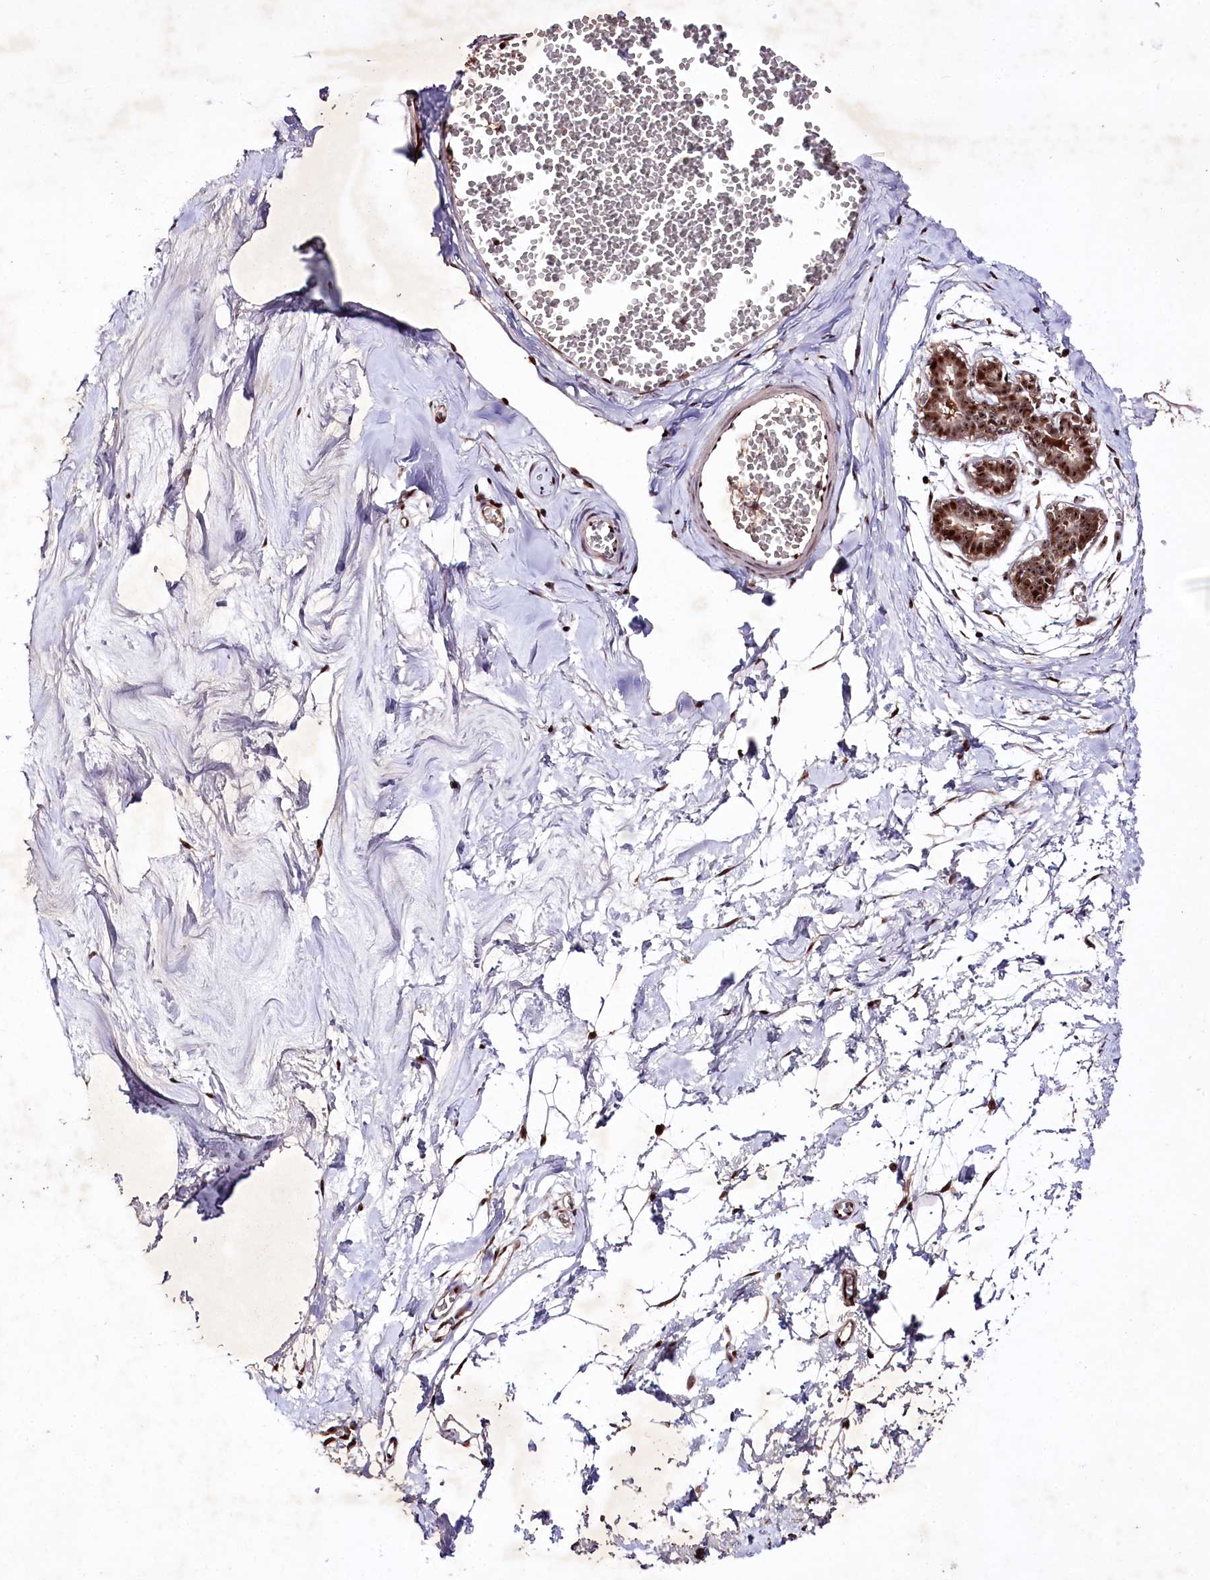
{"staining": {"intensity": "negative", "quantity": "none", "location": "none"}, "tissue": "breast", "cell_type": "Adipocytes", "image_type": "normal", "snomed": [{"axis": "morphology", "description": "Normal tissue, NOS"}, {"axis": "topography", "description": "Breast"}], "caption": "Adipocytes are negative for protein expression in benign human breast.", "gene": "DMP1", "patient": {"sex": "female", "age": 27}}